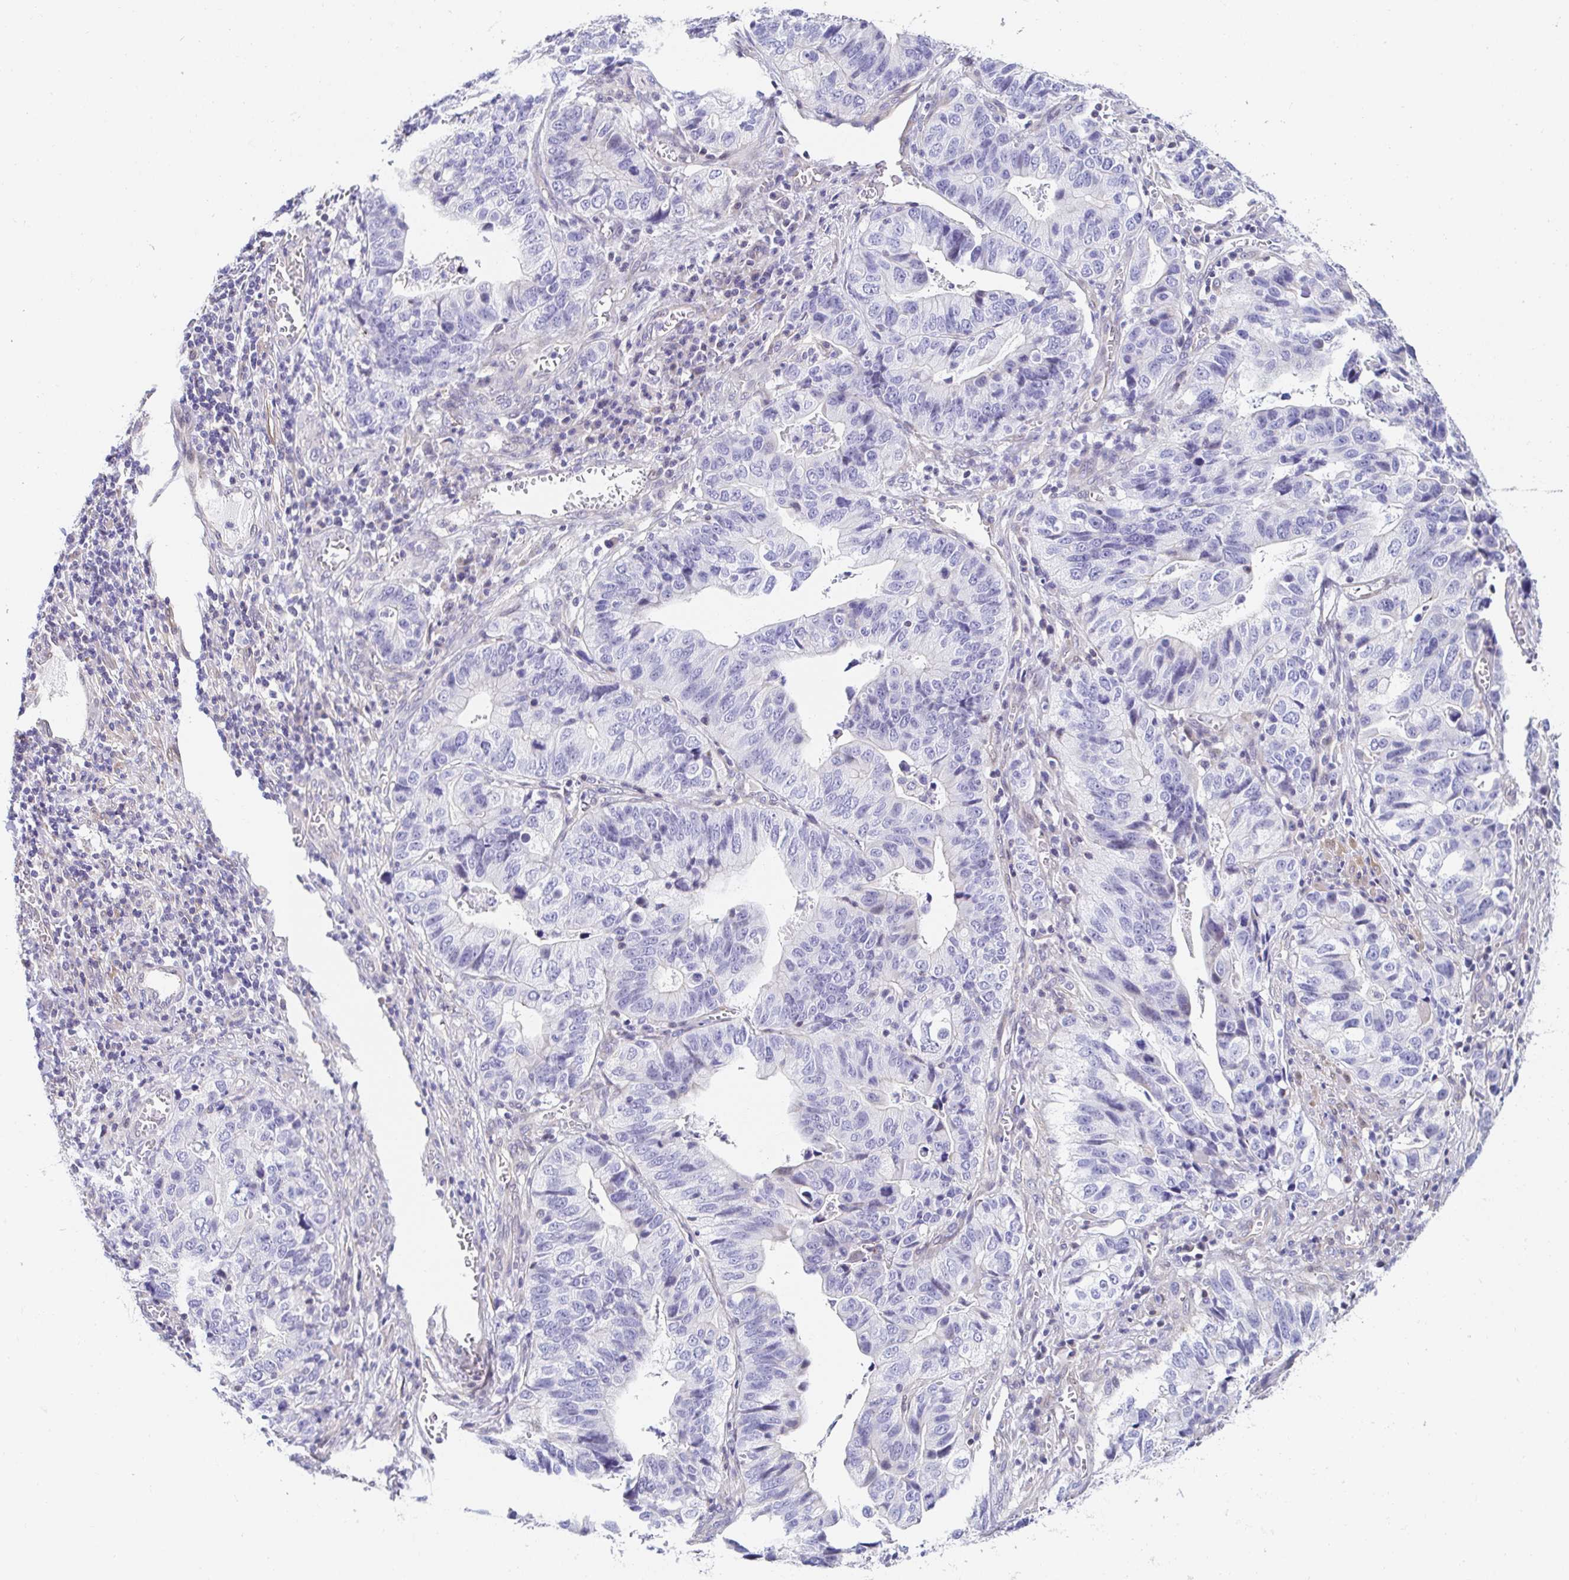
{"staining": {"intensity": "negative", "quantity": "none", "location": "none"}, "tissue": "stomach cancer", "cell_type": "Tumor cells", "image_type": "cancer", "snomed": [{"axis": "morphology", "description": "Adenocarcinoma, NOS"}, {"axis": "topography", "description": "Stomach, upper"}], "caption": "A micrograph of stomach adenocarcinoma stained for a protein shows no brown staining in tumor cells.", "gene": "AKAP14", "patient": {"sex": "female", "age": 67}}